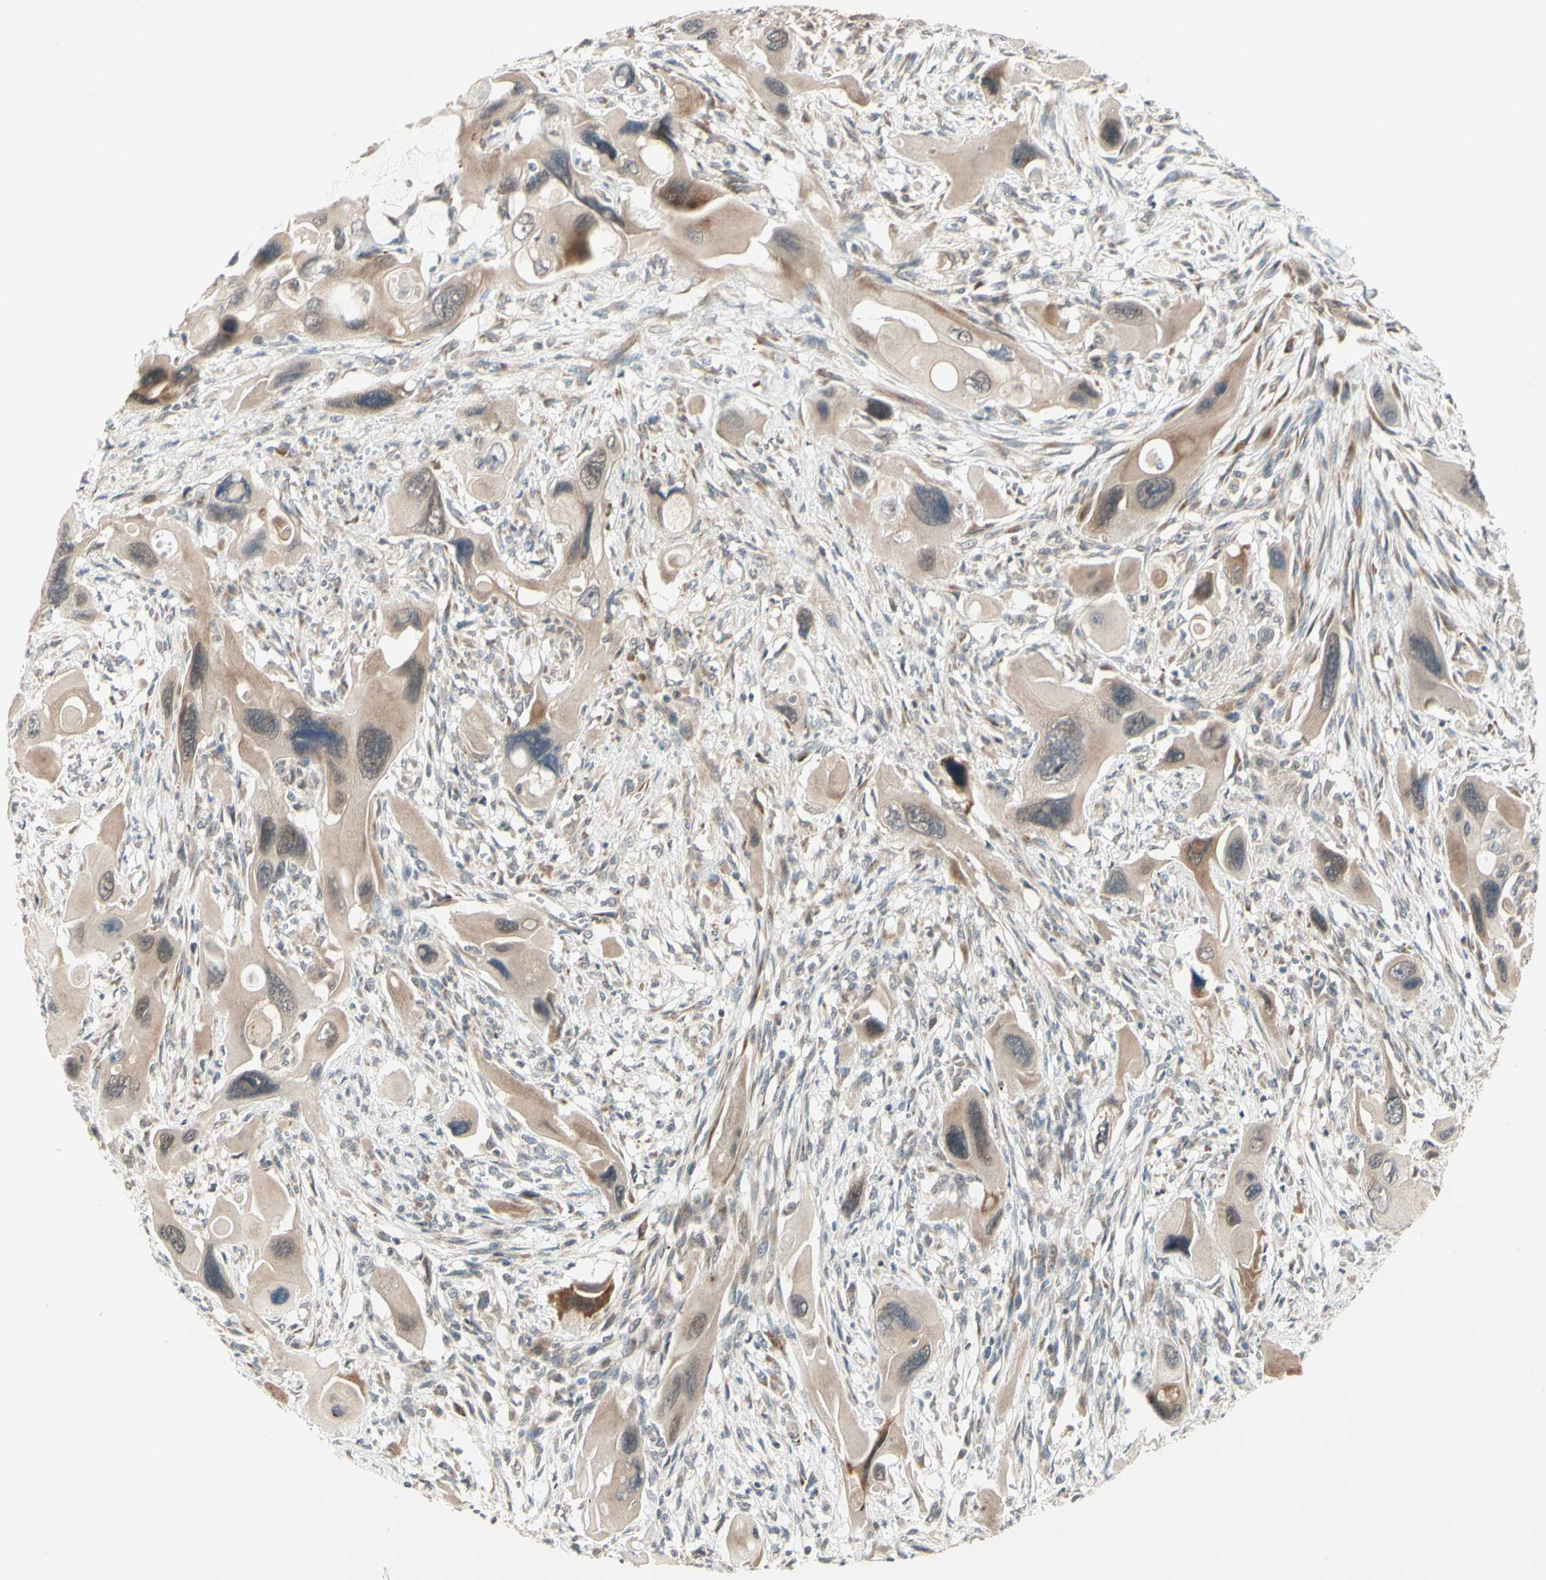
{"staining": {"intensity": "weak", "quantity": ">75%", "location": "cytoplasmic/membranous"}, "tissue": "pancreatic cancer", "cell_type": "Tumor cells", "image_type": "cancer", "snomed": [{"axis": "morphology", "description": "Adenocarcinoma, NOS"}, {"axis": "topography", "description": "Pancreas"}], "caption": "Immunohistochemistry of pancreatic adenocarcinoma demonstrates low levels of weak cytoplasmic/membranous staining in about >75% of tumor cells.", "gene": "ZW10", "patient": {"sex": "male", "age": 73}}